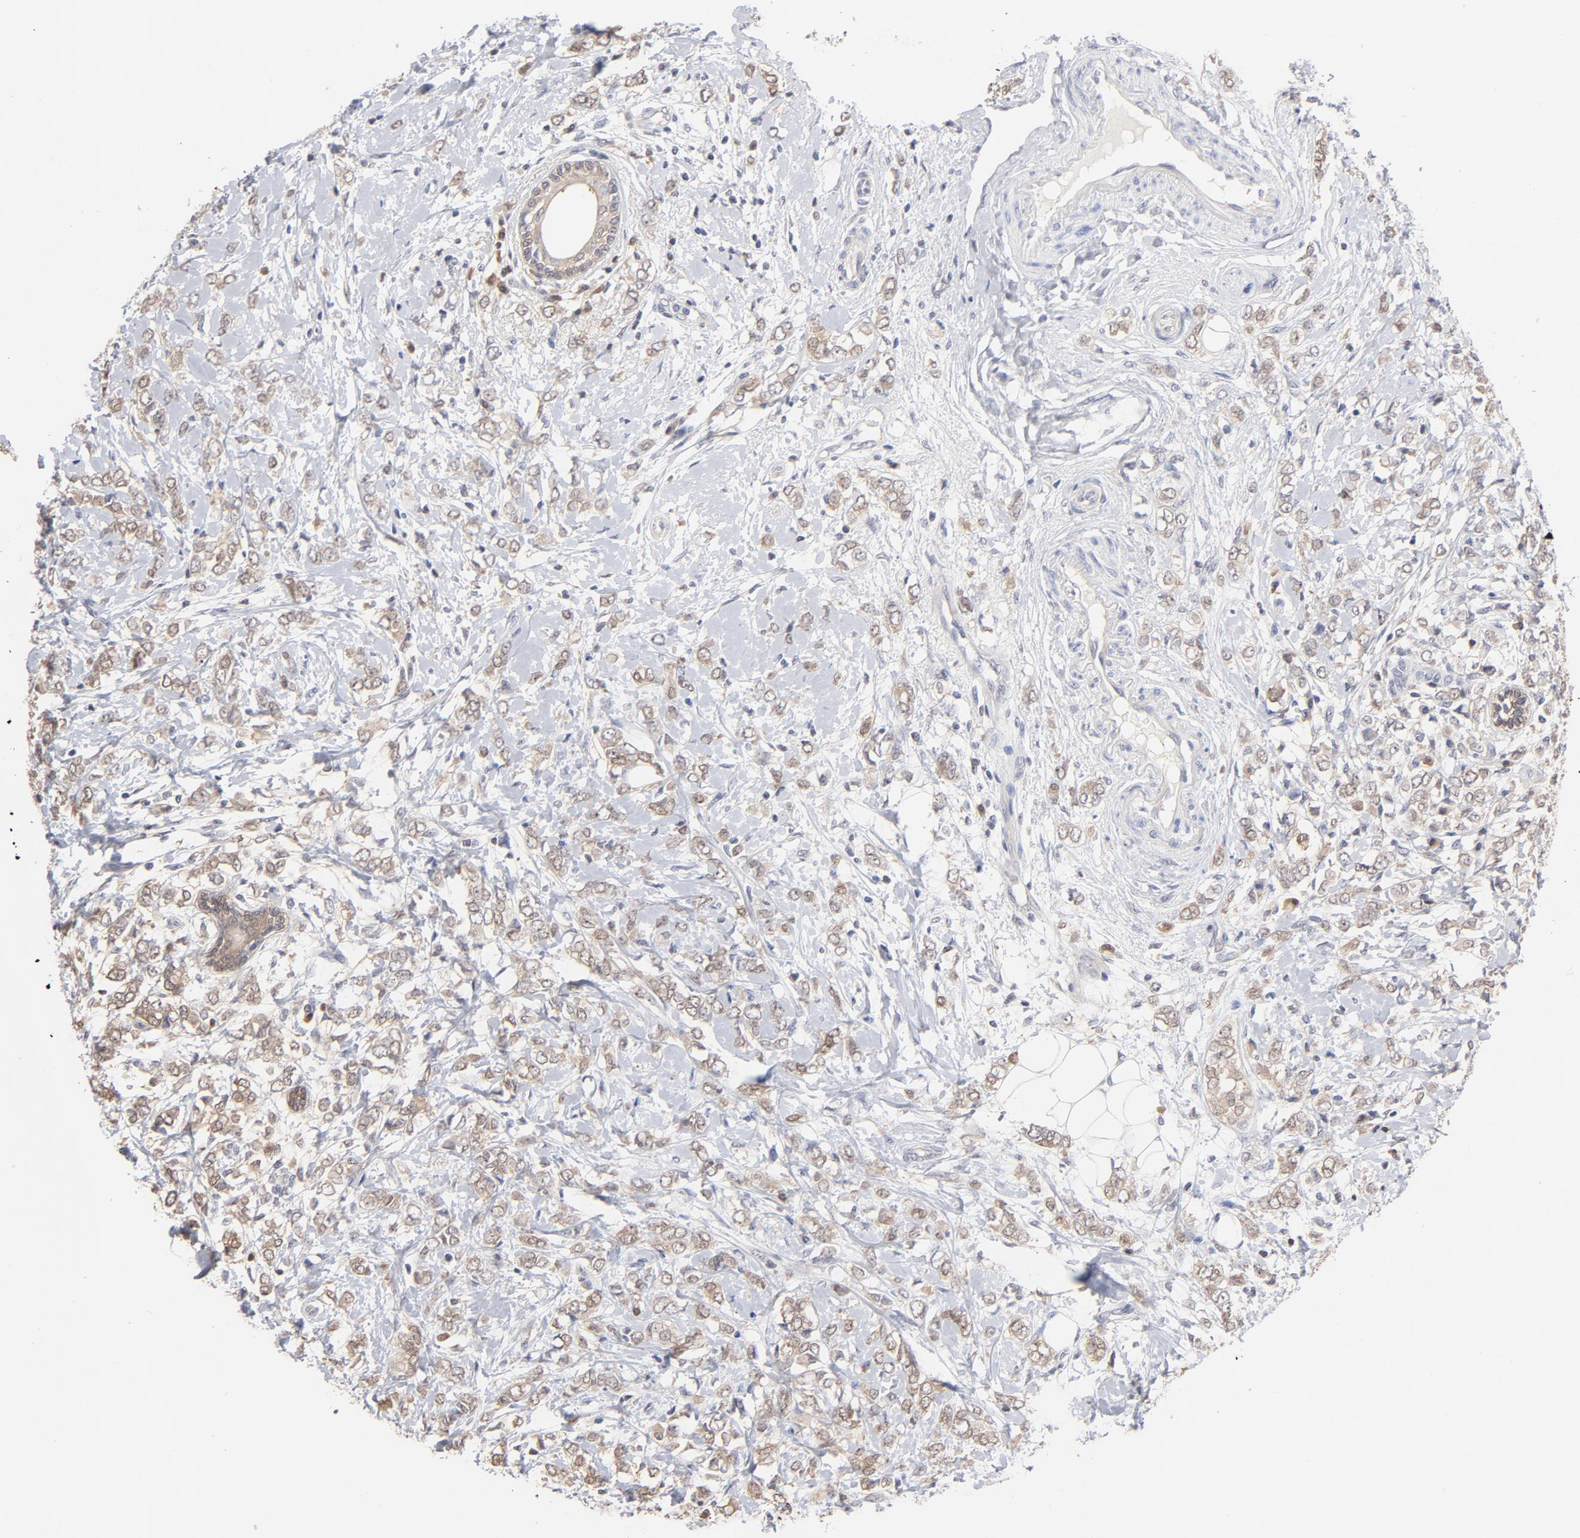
{"staining": {"intensity": "moderate", "quantity": "25%-75%", "location": "cytoplasmic/membranous"}, "tissue": "breast cancer", "cell_type": "Tumor cells", "image_type": "cancer", "snomed": [{"axis": "morphology", "description": "Normal tissue, NOS"}, {"axis": "morphology", "description": "Lobular carcinoma"}, {"axis": "topography", "description": "Breast"}], "caption": "Lobular carcinoma (breast) stained for a protein (brown) demonstrates moderate cytoplasmic/membranous positive expression in about 25%-75% of tumor cells.", "gene": "MIF", "patient": {"sex": "female", "age": 47}}